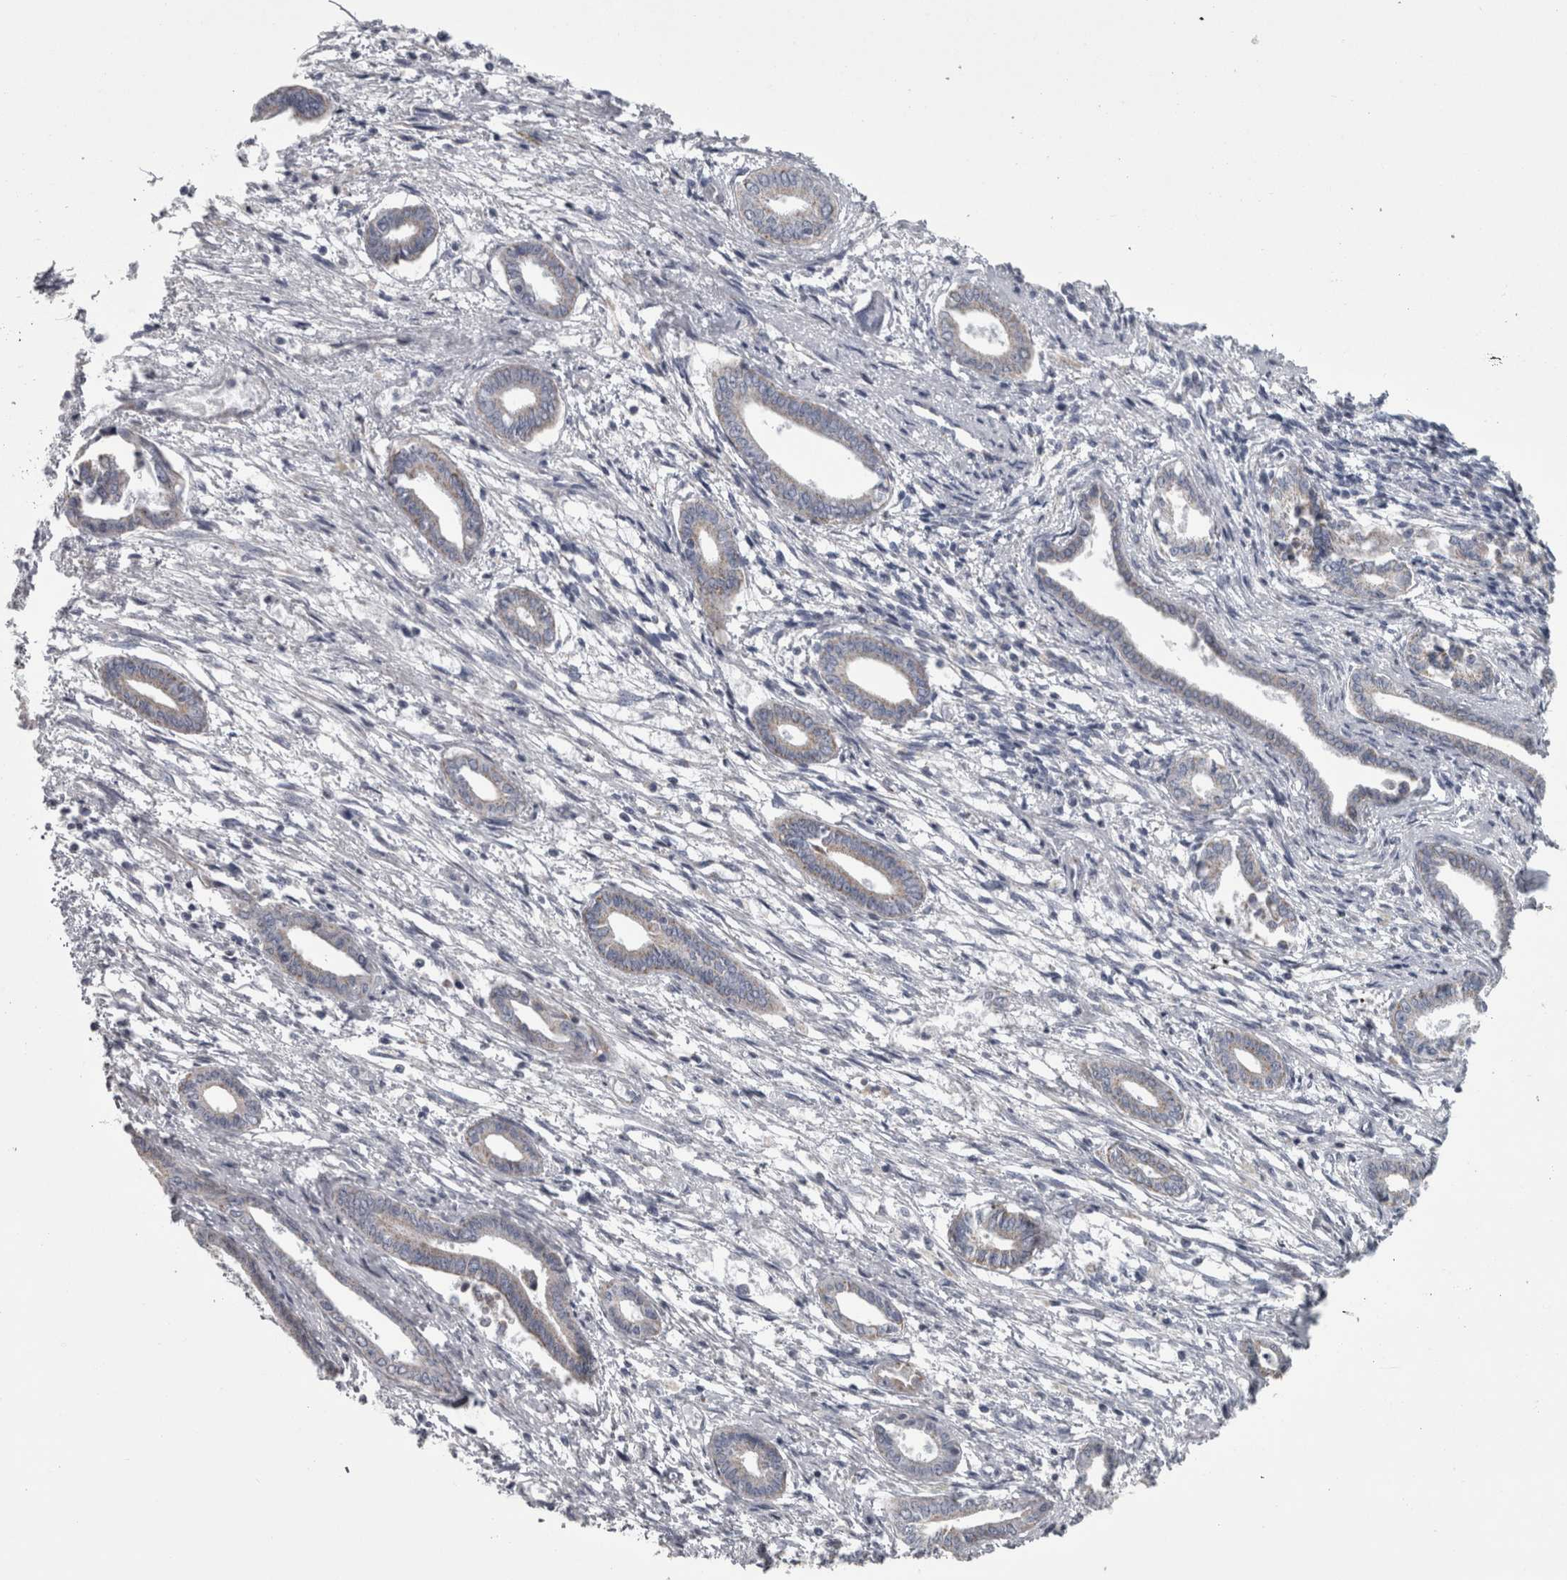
{"staining": {"intensity": "weak", "quantity": "<25%", "location": "cytoplasmic/membranous"}, "tissue": "endometrium", "cell_type": "Cells in endometrial stroma", "image_type": "normal", "snomed": [{"axis": "morphology", "description": "Normal tissue, NOS"}, {"axis": "topography", "description": "Endometrium"}], "caption": "High power microscopy photomicrograph of an immunohistochemistry photomicrograph of benign endometrium, revealing no significant expression in cells in endometrial stroma. Nuclei are stained in blue.", "gene": "DBT", "patient": {"sex": "female", "age": 56}}